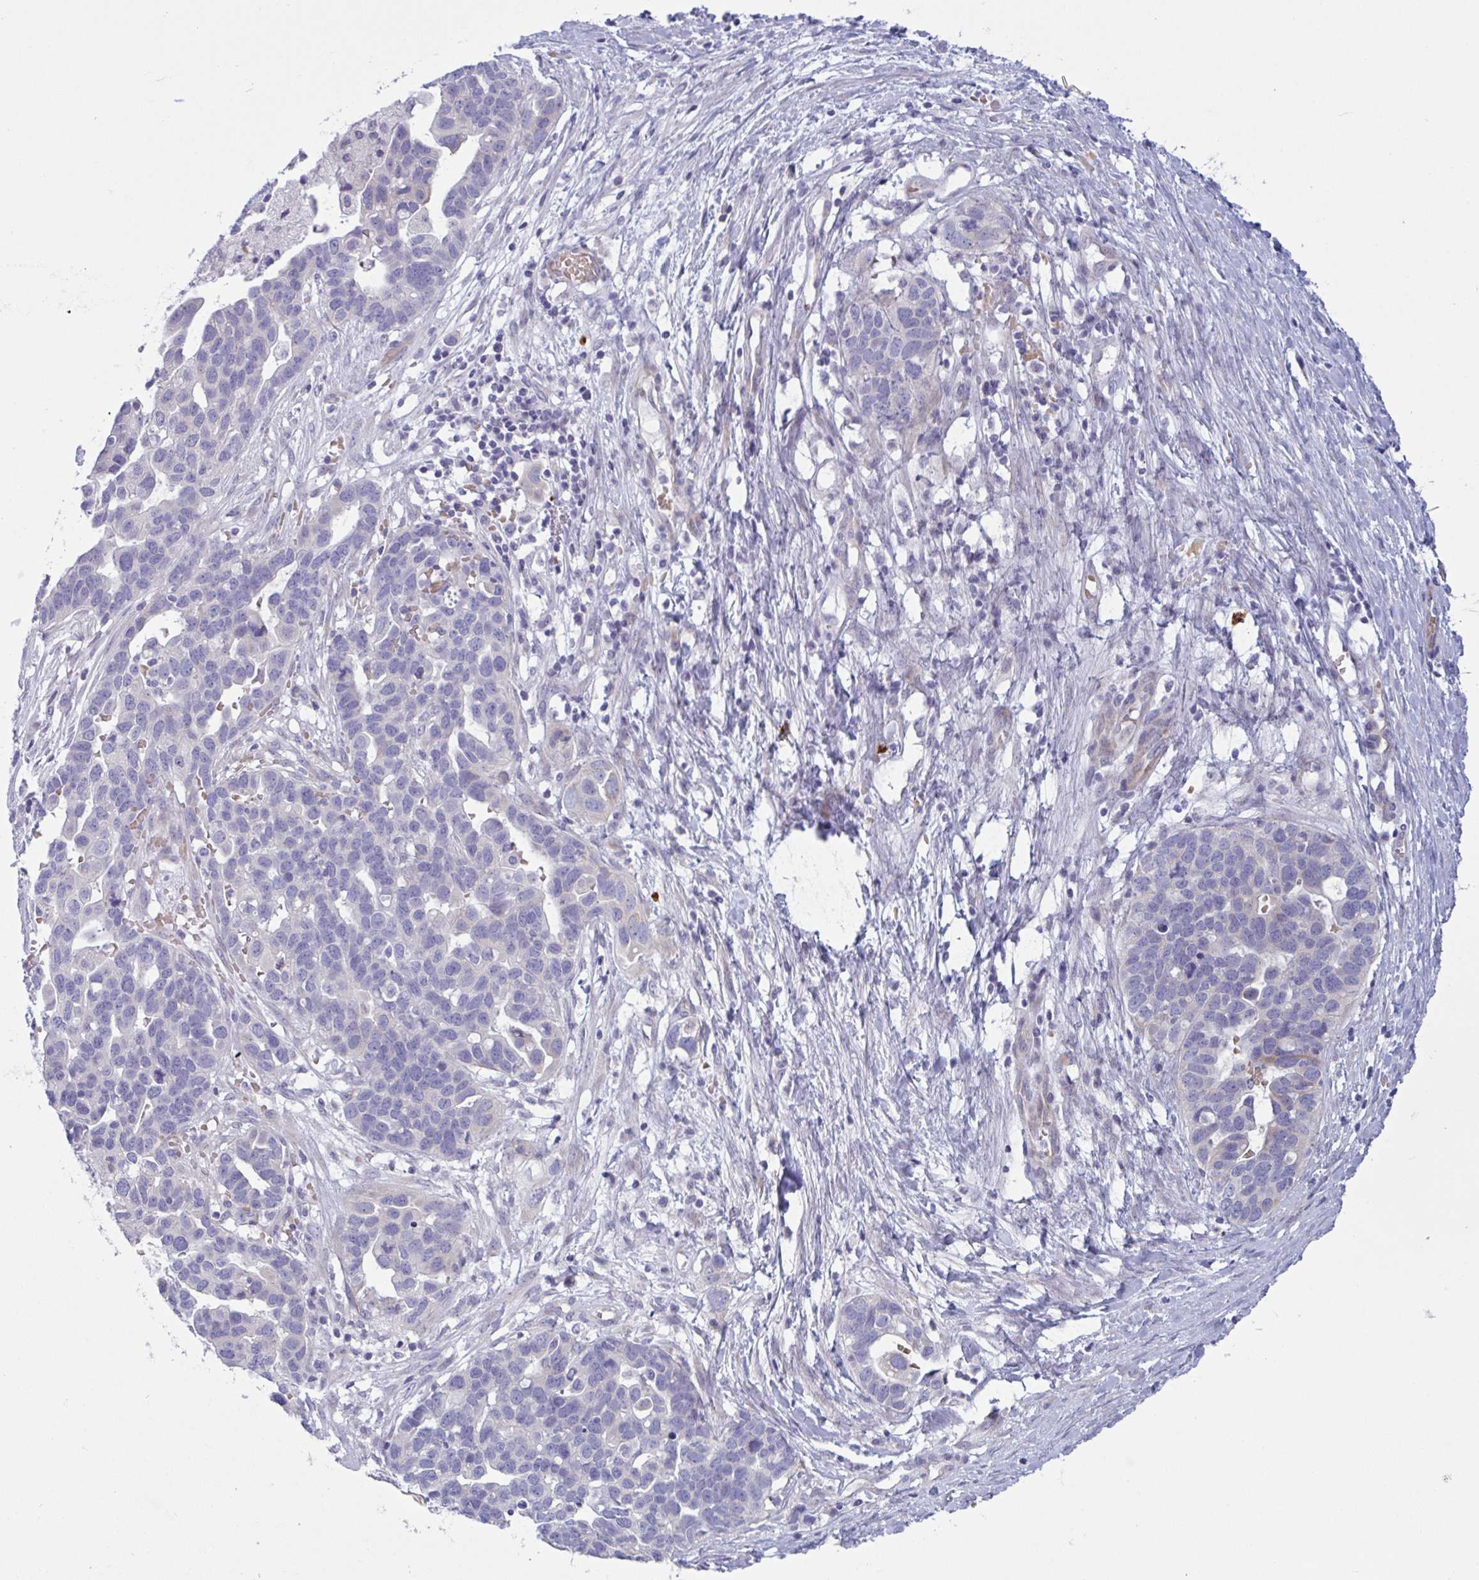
{"staining": {"intensity": "negative", "quantity": "none", "location": "none"}, "tissue": "ovarian cancer", "cell_type": "Tumor cells", "image_type": "cancer", "snomed": [{"axis": "morphology", "description": "Cystadenocarcinoma, serous, NOS"}, {"axis": "topography", "description": "Ovary"}], "caption": "Histopathology image shows no protein staining in tumor cells of ovarian cancer tissue.", "gene": "ZNF684", "patient": {"sex": "female", "age": 54}}